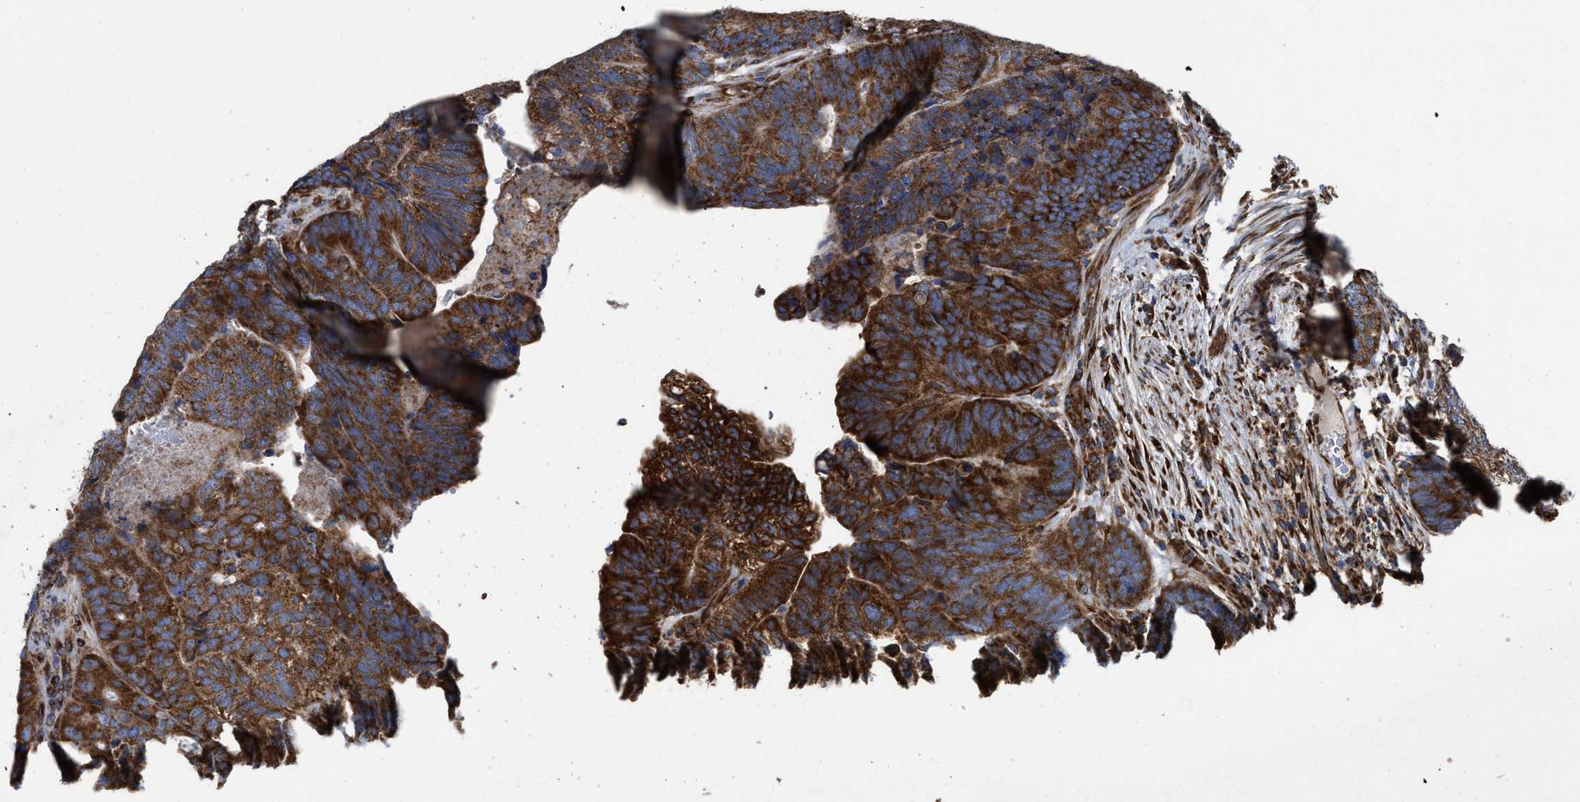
{"staining": {"intensity": "strong", "quantity": ">75%", "location": "cytoplasmic/membranous"}, "tissue": "colorectal cancer", "cell_type": "Tumor cells", "image_type": "cancer", "snomed": [{"axis": "morphology", "description": "Adenocarcinoma, NOS"}, {"axis": "topography", "description": "Colon"}], "caption": "This is a micrograph of immunohistochemistry staining of colorectal adenocarcinoma, which shows strong staining in the cytoplasmic/membranous of tumor cells.", "gene": "FAM120A", "patient": {"sex": "female", "age": 67}}